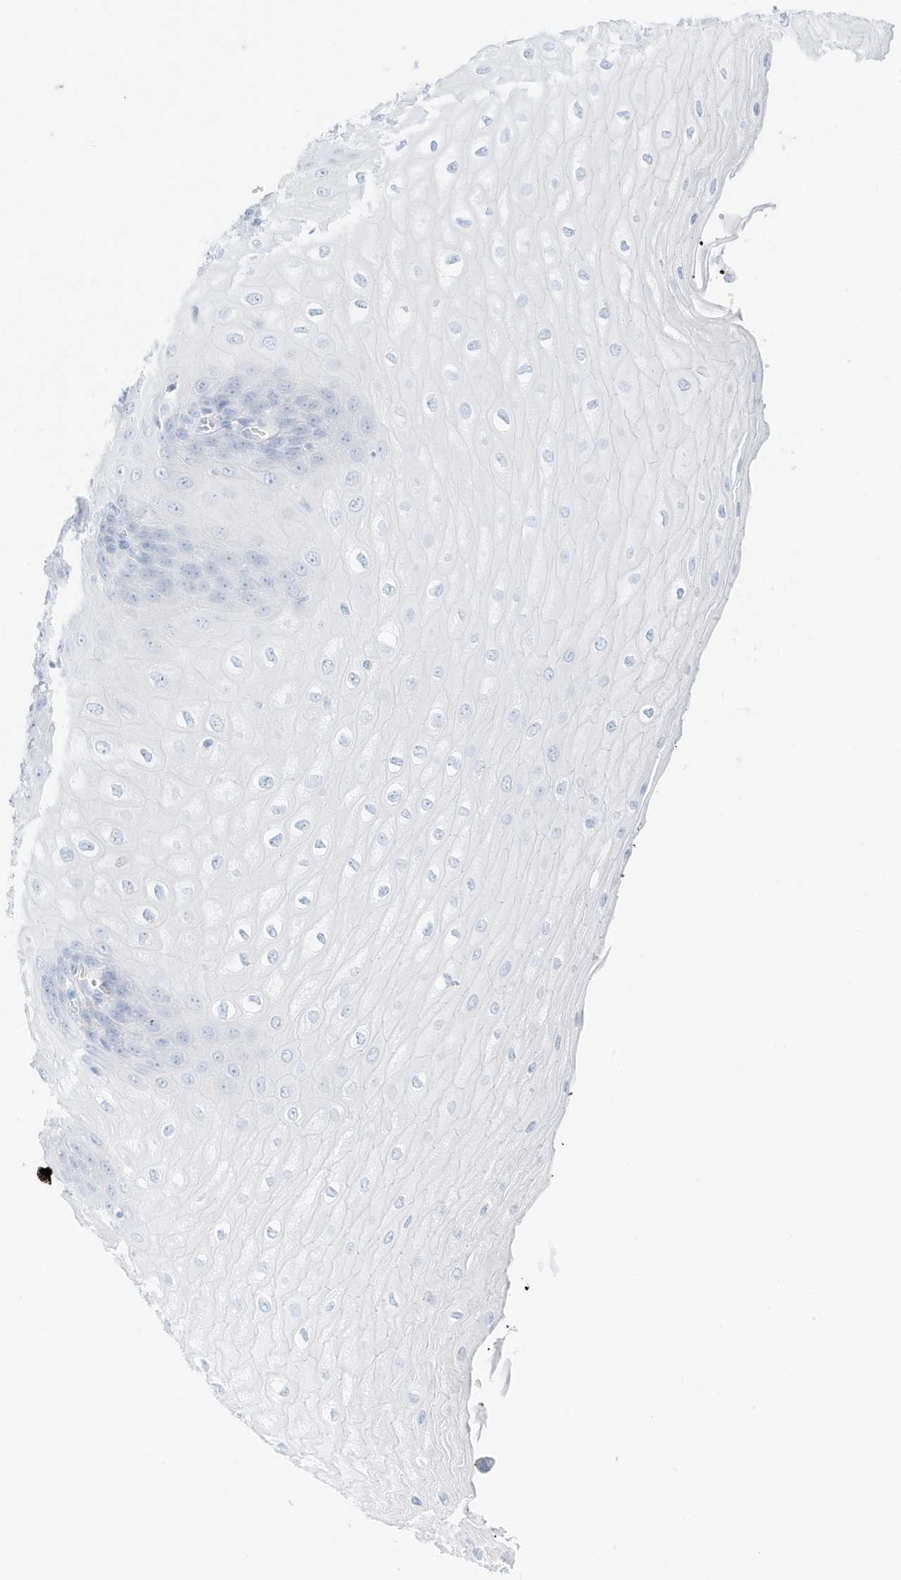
{"staining": {"intensity": "negative", "quantity": "none", "location": "none"}, "tissue": "esophagus", "cell_type": "Squamous epithelial cells", "image_type": "normal", "snomed": [{"axis": "morphology", "description": "Normal tissue, NOS"}, {"axis": "topography", "description": "Esophagus"}], "caption": "Squamous epithelial cells show no significant positivity in benign esophagus.", "gene": "SLC22A13", "patient": {"sex": "male", "age": 60}}